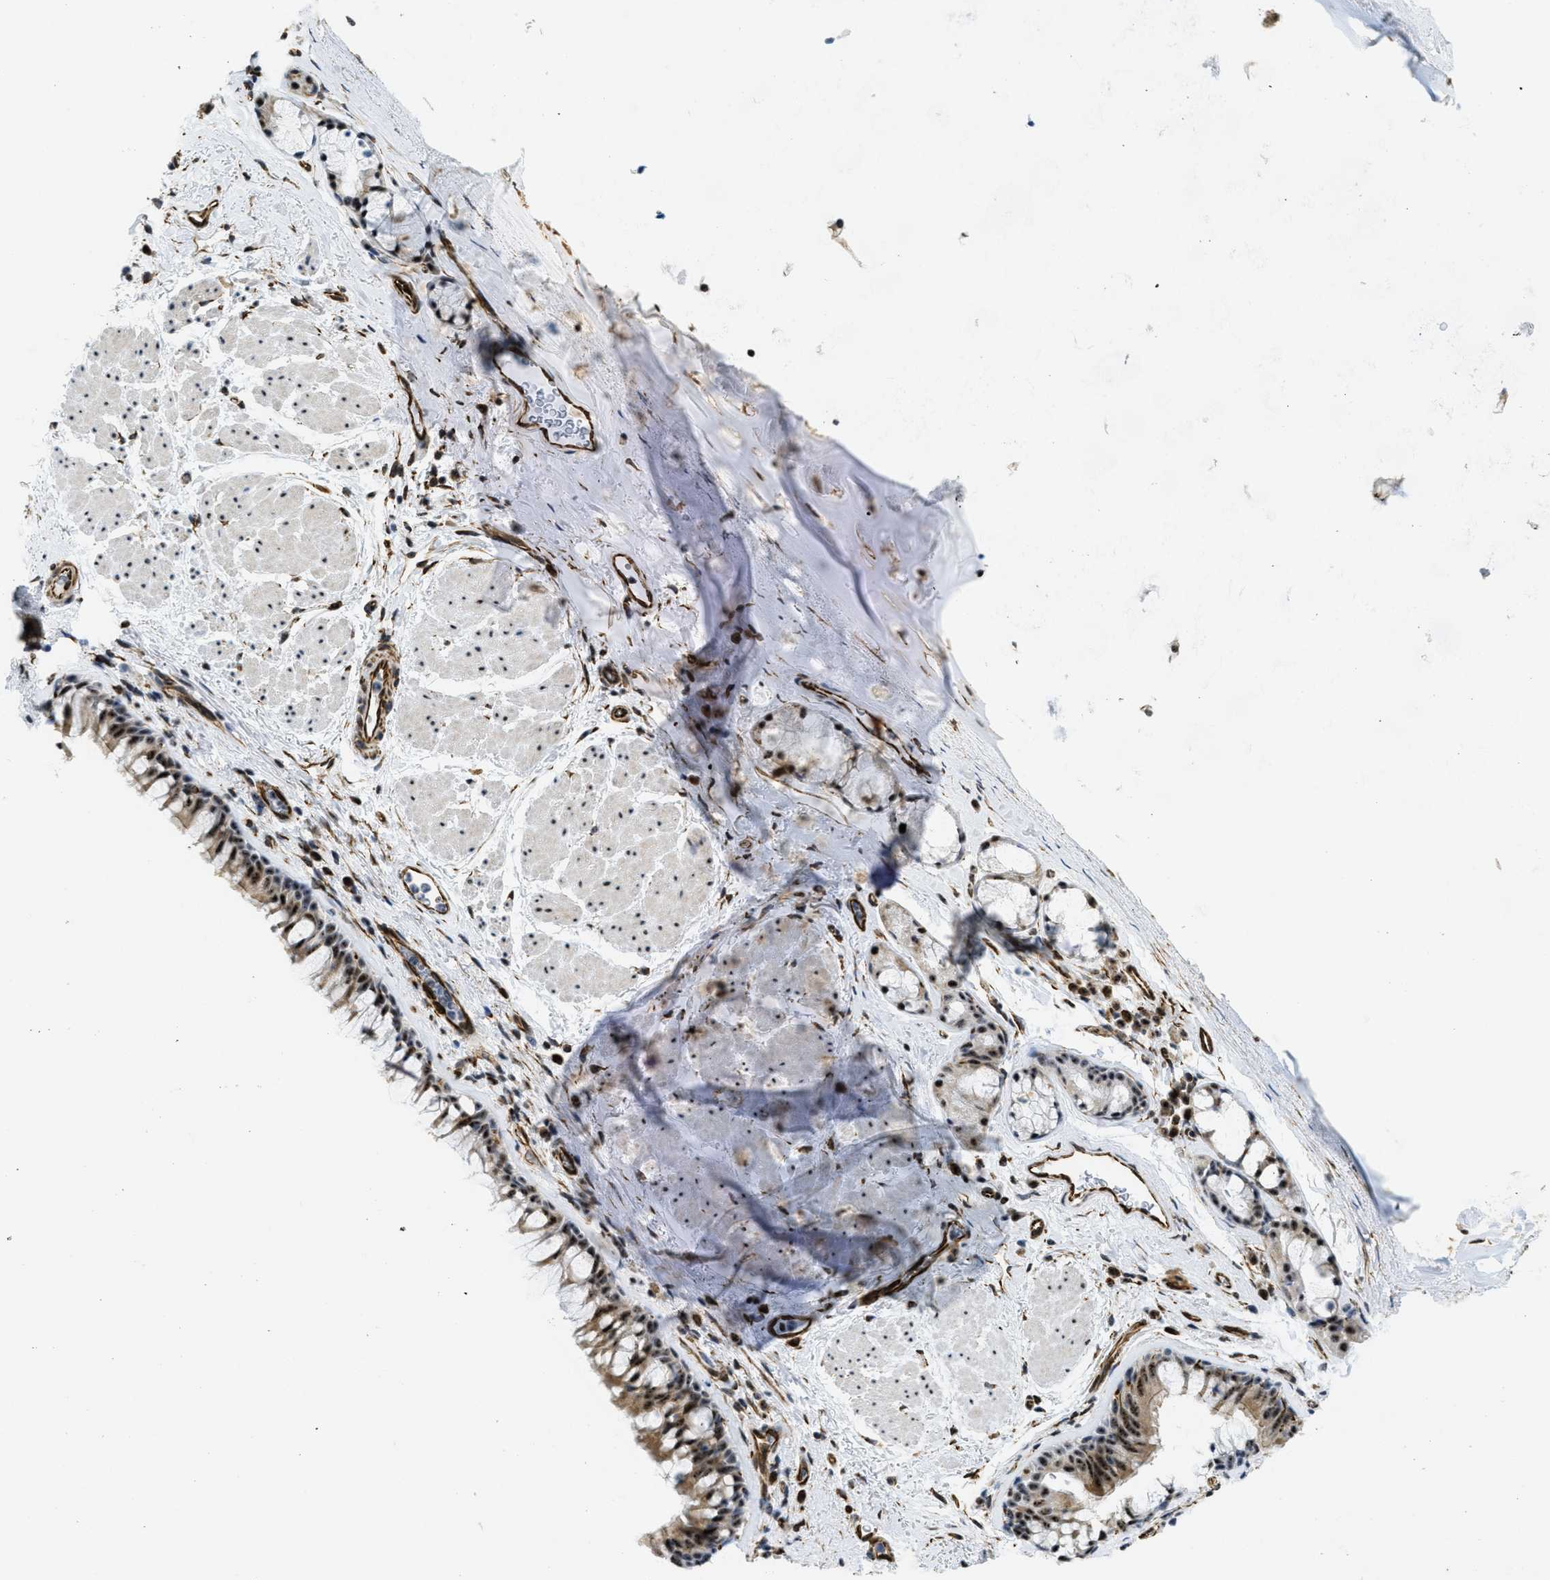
{"staining": {"intensity": "moderate", "quantity": ">75%", "location": "cytoplasmic/membranous,nuclear"}, "tissue": "bronchus", "cell_type": "Respiratory epithelial cells", "image_type": "normal", "snomed": [{"axis": "morphology", "description": "Normal tissue, NOS"}, {"axis": "topography", "description": "Cartilage tissue"}, {"axis": "topography", "description": "Bronchus"}], "caption": "Protein staining by immunohistochemistry (IHC) shows moderate cytoplasmic/membranous,nuclear staining in approximately >75% of respiratory epithelial cells in normal bronchus.", "gene": "LRRC8B", "patient": {"sex": "female", "age": 53}}